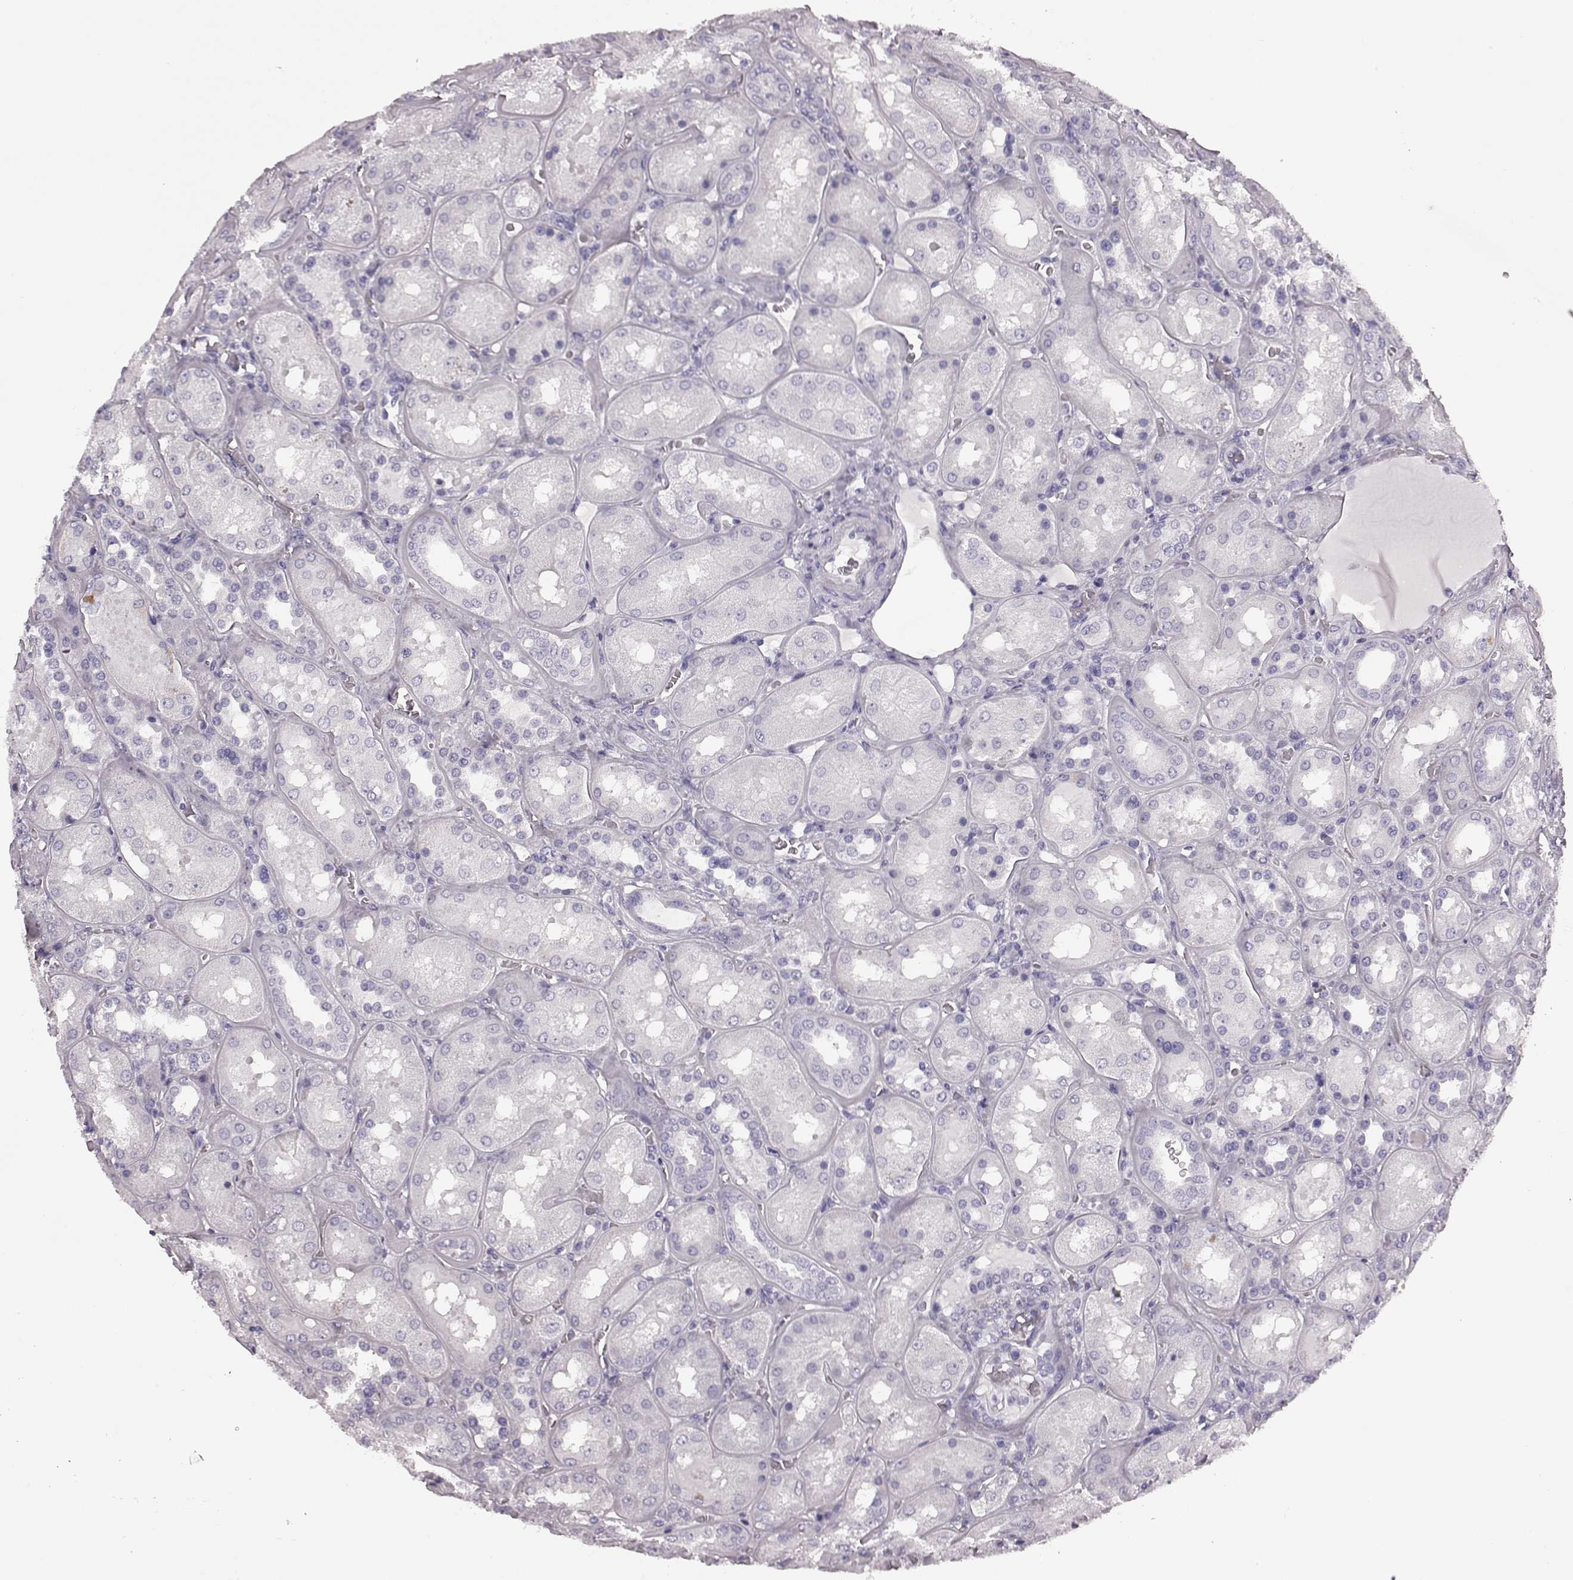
{"staining": {"intensity": "negative", "quantity": "none", "location": "none"}, "tissue": "kidney", "cell_type": "Cells in glomeruli", "image_type": "normal", "snomed": [{"axis": "morphology", "description": "Normal tissue, NOS"}, {"axis": "topography", "description": "Kidney"}], "caption": "Immunohistochemical staining of normal kidney displays no significant positivity in cells in glomeruli. The staining is performed using DAB brown chromogen with nuclei counter-stained in using hematoxylin.", "gene": "AIPL1", "patient": {"sex": "male", "age": 73}}